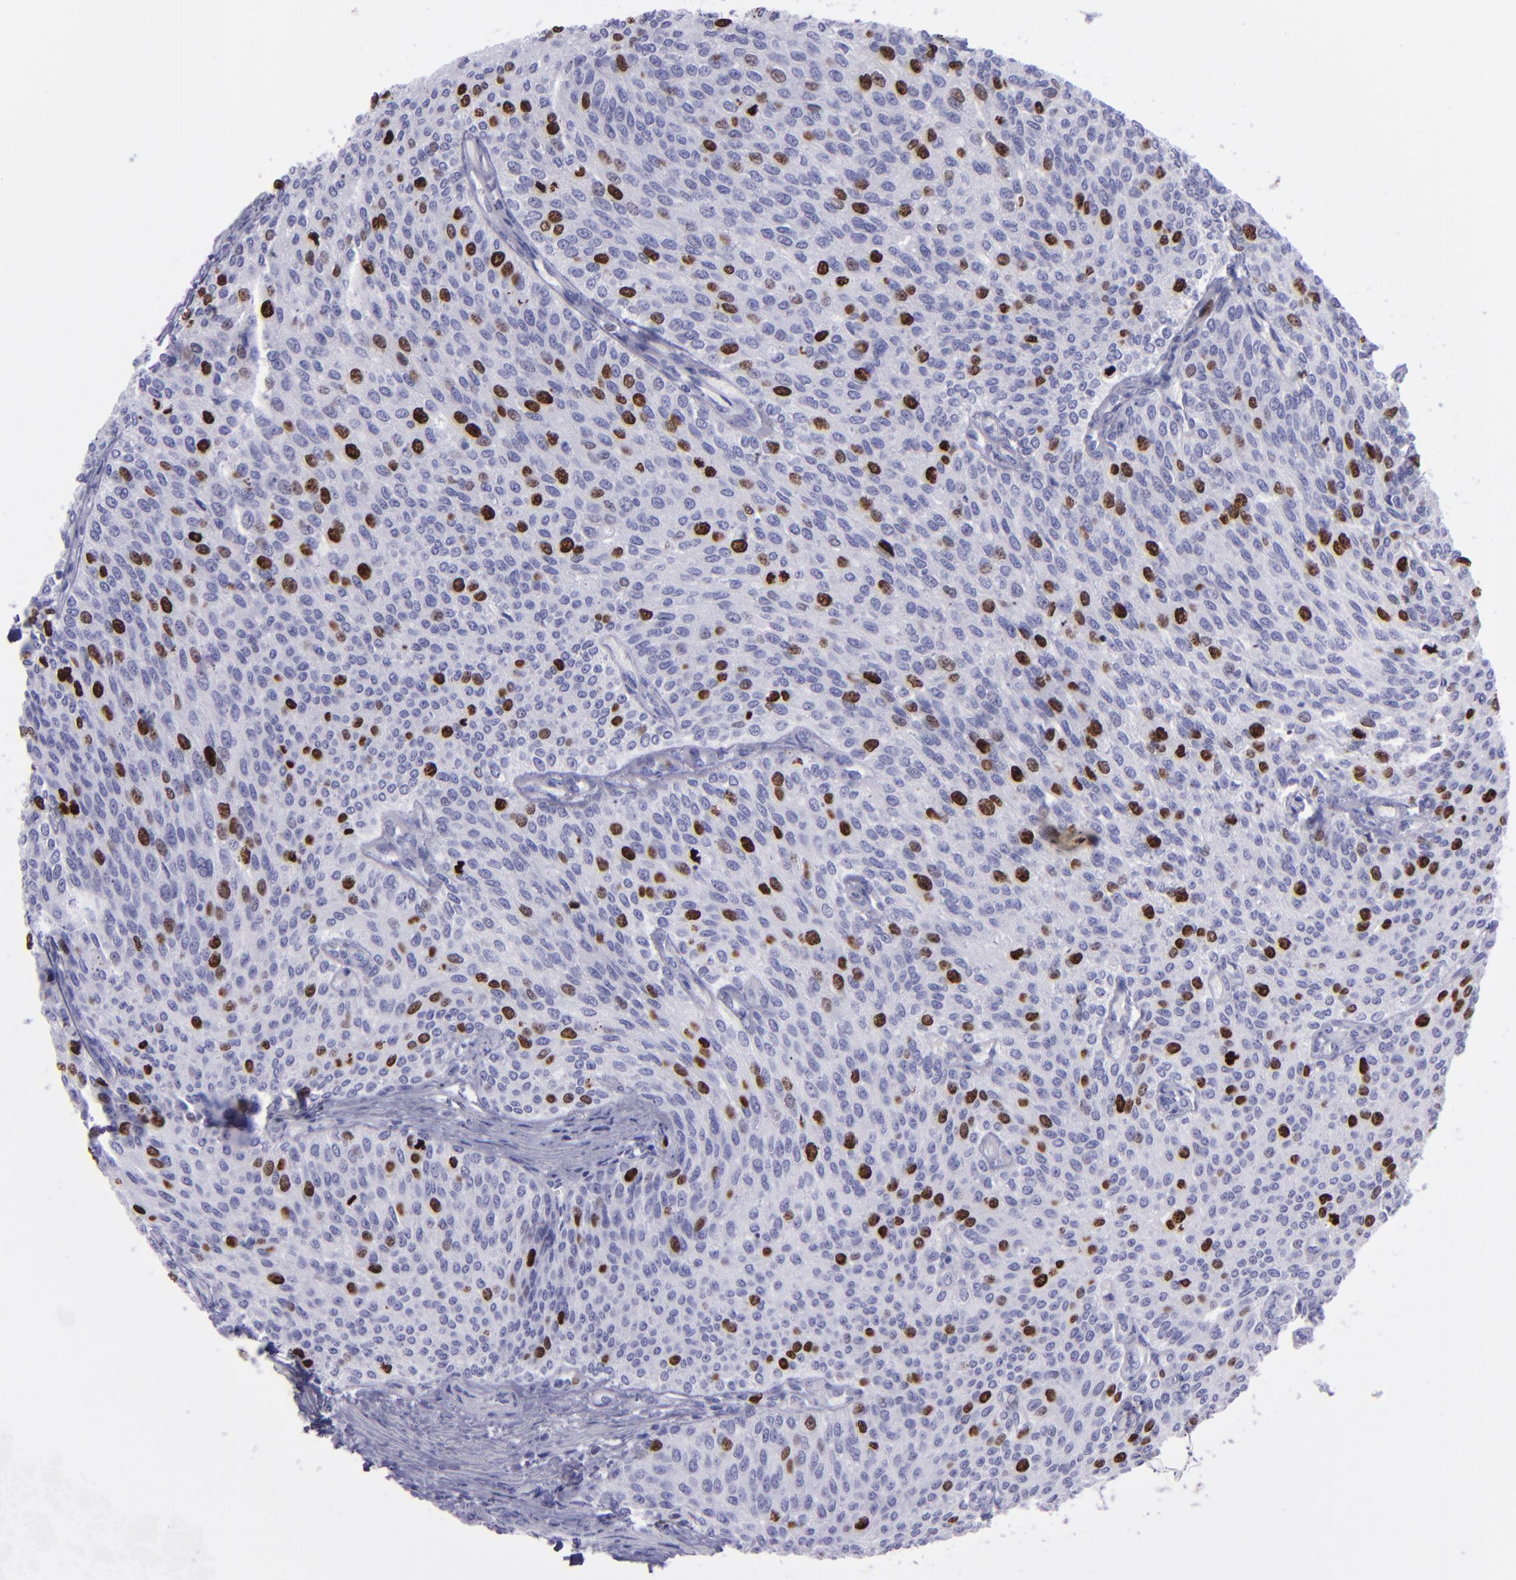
{"staining": {"intensity": "strong", "quantity": "<25%", "location": "nuclear"}, "tissue": "urothelial cancer", "cell_type": "Tumor cells", "image_type": "cancer", "snomed": [{"axis": "morphology", "description": "Urothelial carcinoma, Low grade"}, {"axis": "topography", "description": "Urinary bladder"}], "caption": "A high-resolution histopathology image shows IHC staining of low-grade urothelial carcinoma, which reveals strong nuclear positivity in about <25% of tumor cells. (DAB (3,3'-diaminobenzidine) IHC, brown staining for protein, blue staining for nuclei).", "gene": "TOP2A", "patient": {"sex": "female", "age": 73}}